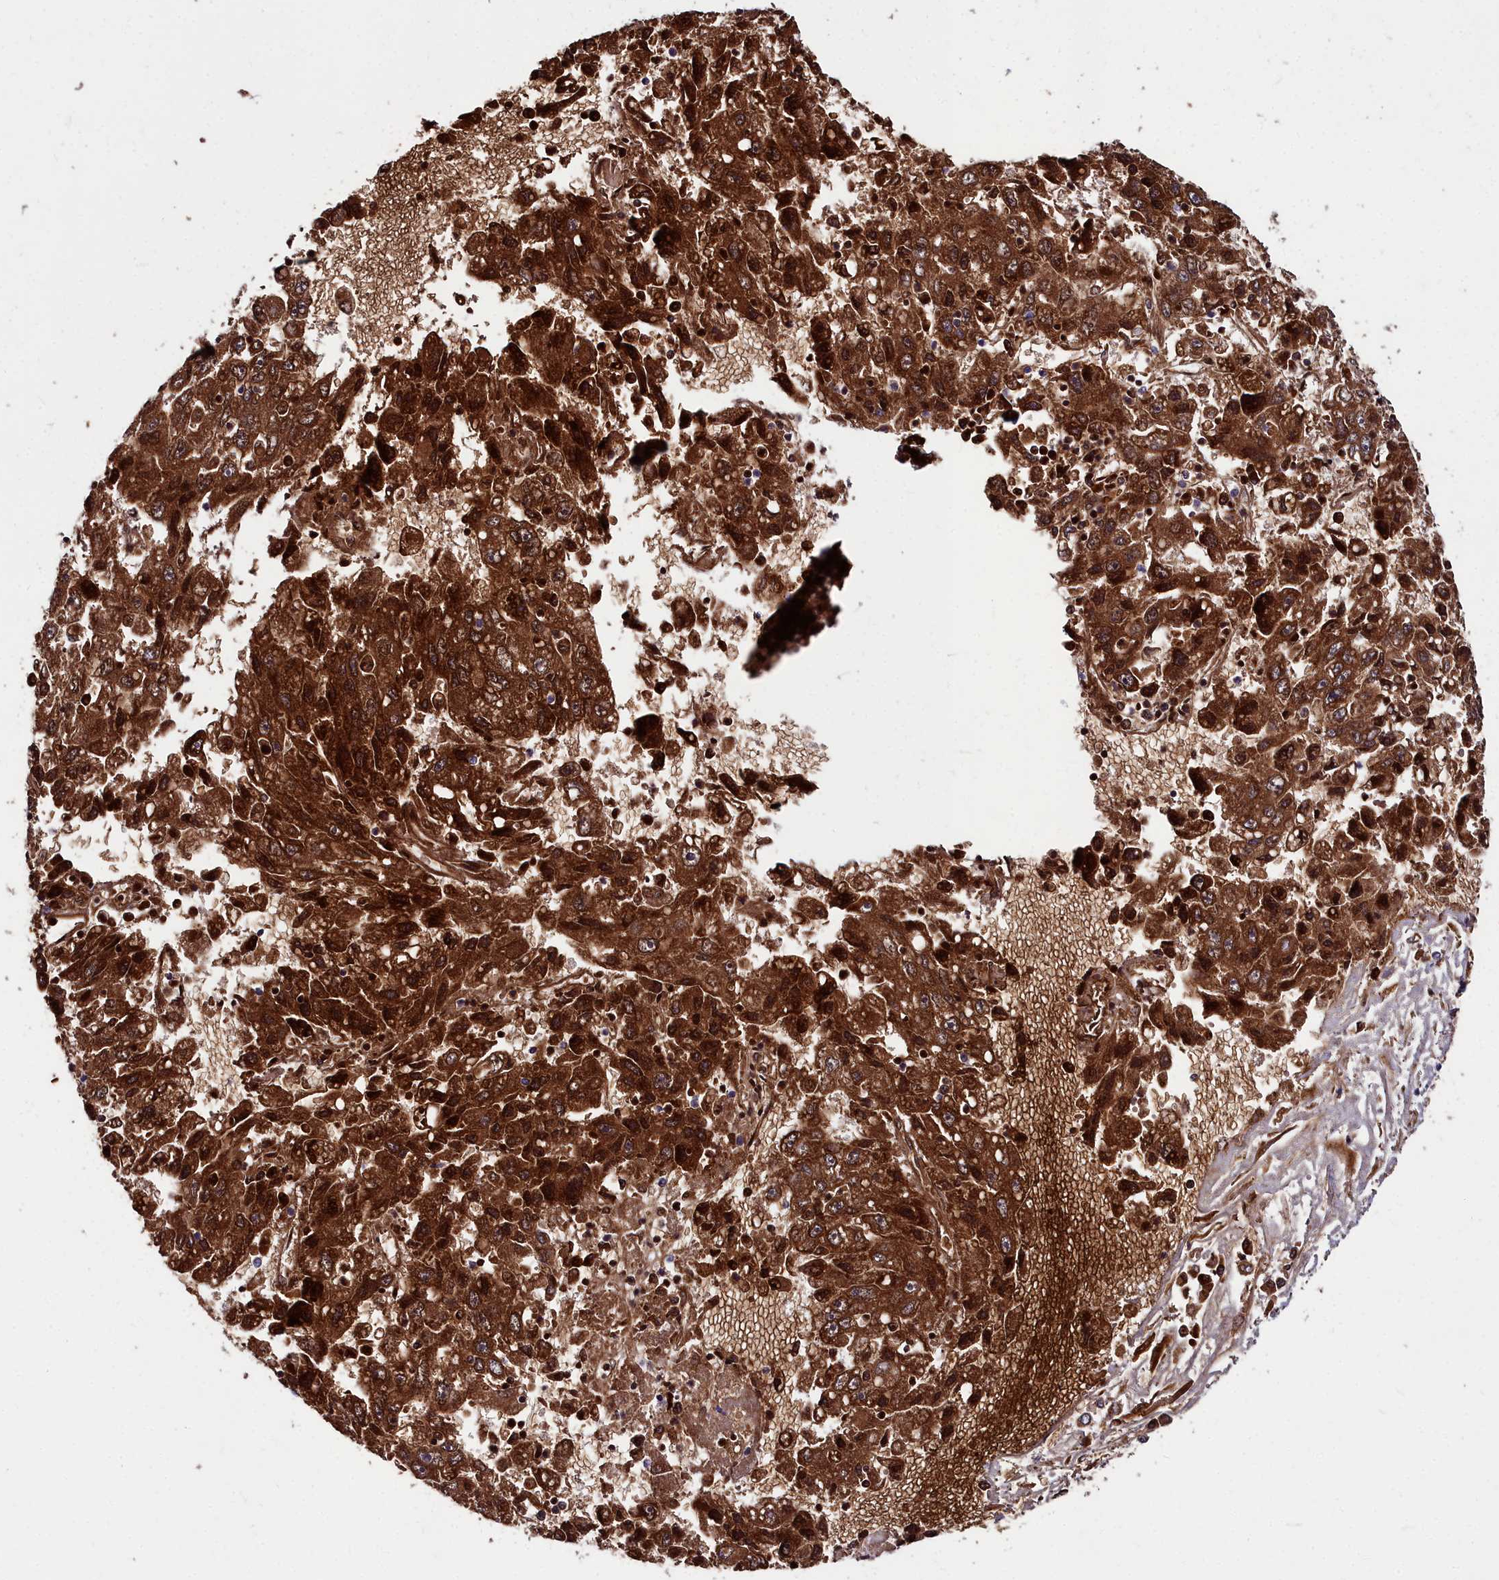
{"staining": {"intensity": "strong", "quantity": ">75%", "location": "cytoplasmic/membranous"}, "tissue": "liver cancer", "cell_type": "Tumor cells", "image_type": "cancer", "snomed": [{"axis": "morphology", "description": "Carcinoma, Hepatocellular, NOS"}, {"axis": "topography", "description": "Liver"}], "caption": "A brown stain labels strong cytoplasmic/membranous positivity of a protein in human hepatocellular carcinoma (liver) tumor cells.", "gene": "CYP4F11", "patient": {"sex": "male", "age": 49}}